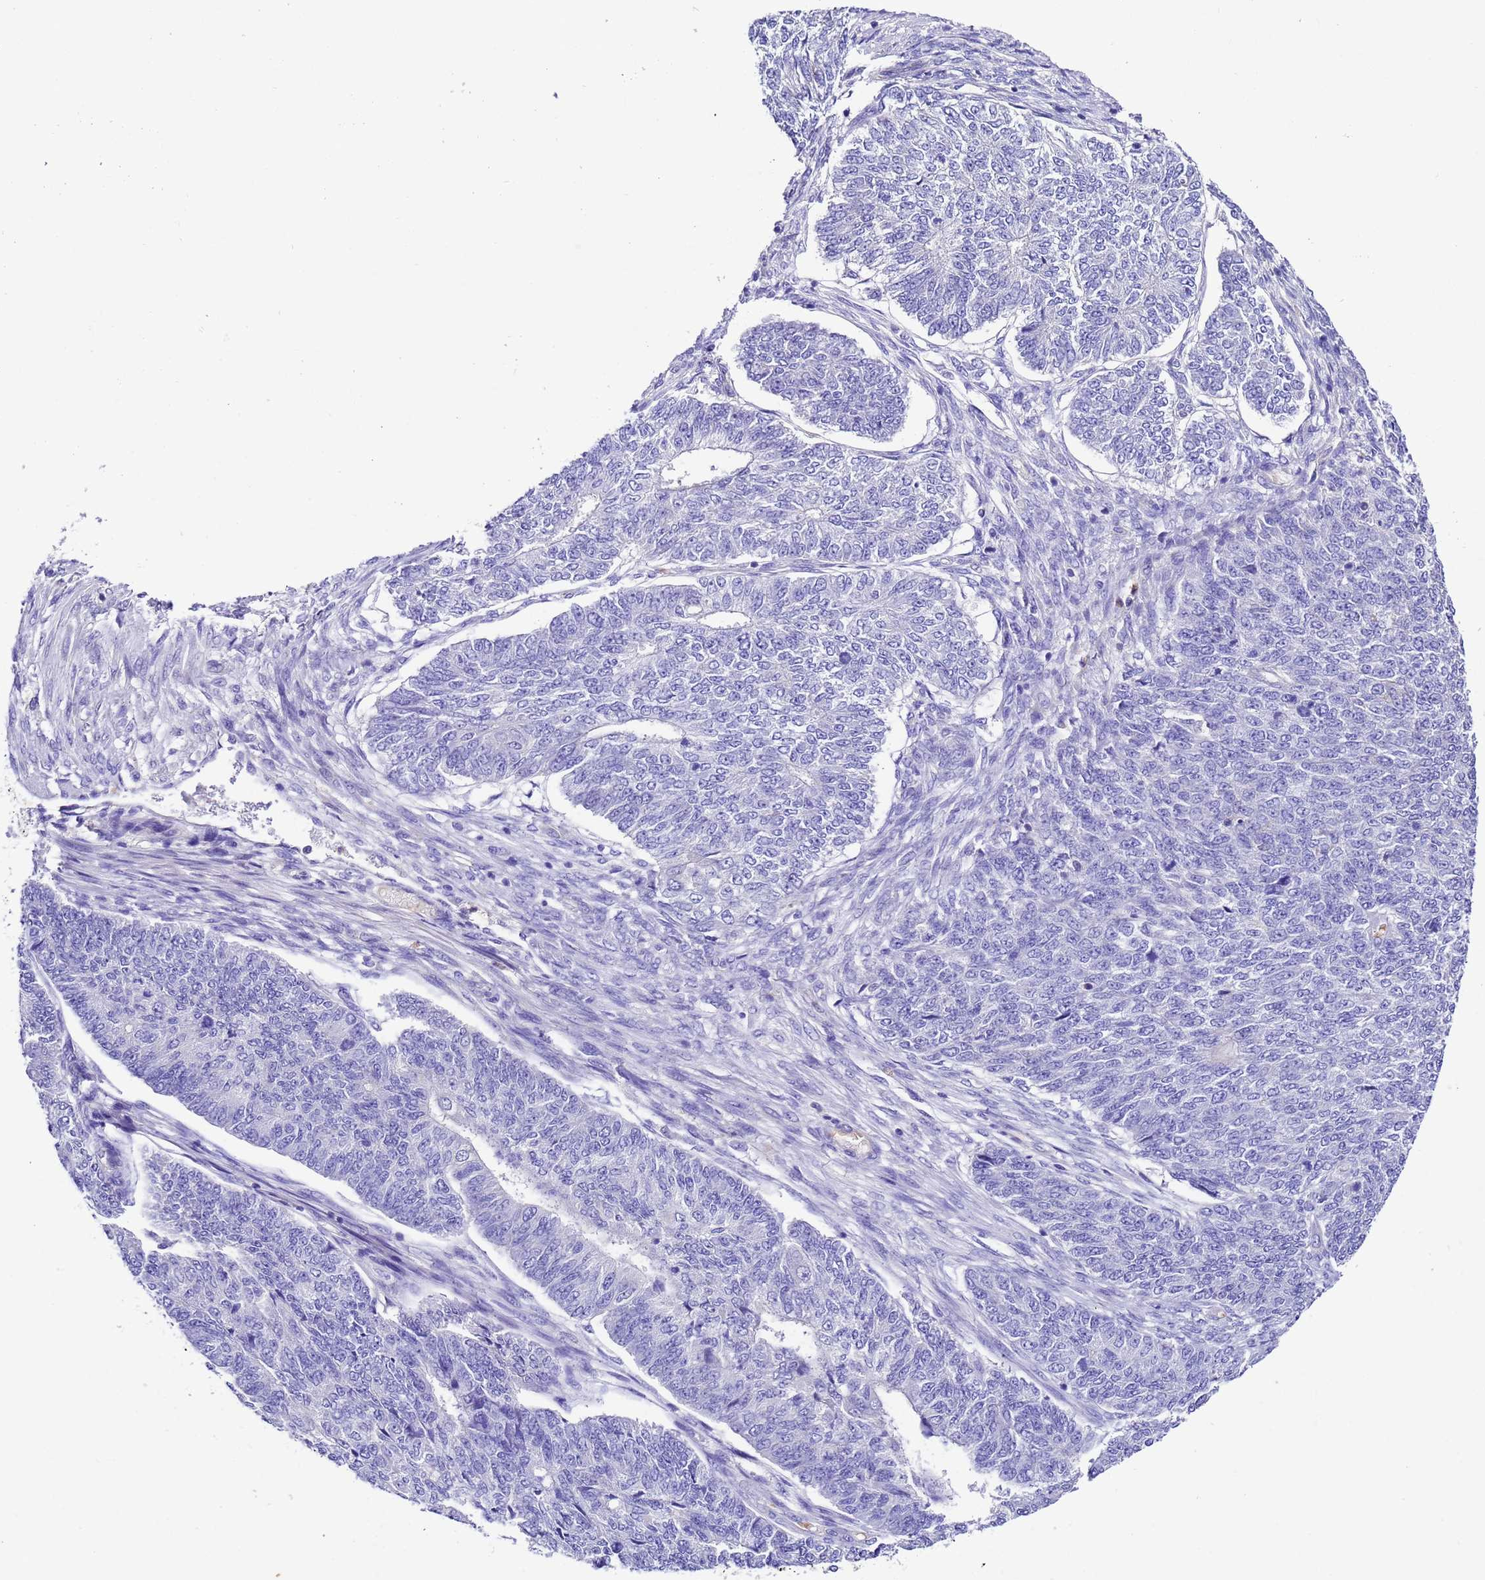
{"staining": {"intensity": "negative", "quantity": "none", "location": "none"}, "tissue": "endometrial cancer", "cell_type": "Tumor cells", "image_type": "cancer", "snomed": [{"axis": "morphology", "description": "Adenocarcinoma, NOS"}, {"axis": "topography", "description": "Endometrium"}], "caption": "Tumor cells are negative for protein expression in human adenocarcinoma (endometrial).", "gene": "UGT2A1", "patient": {"sex": "female", "age": 32}}